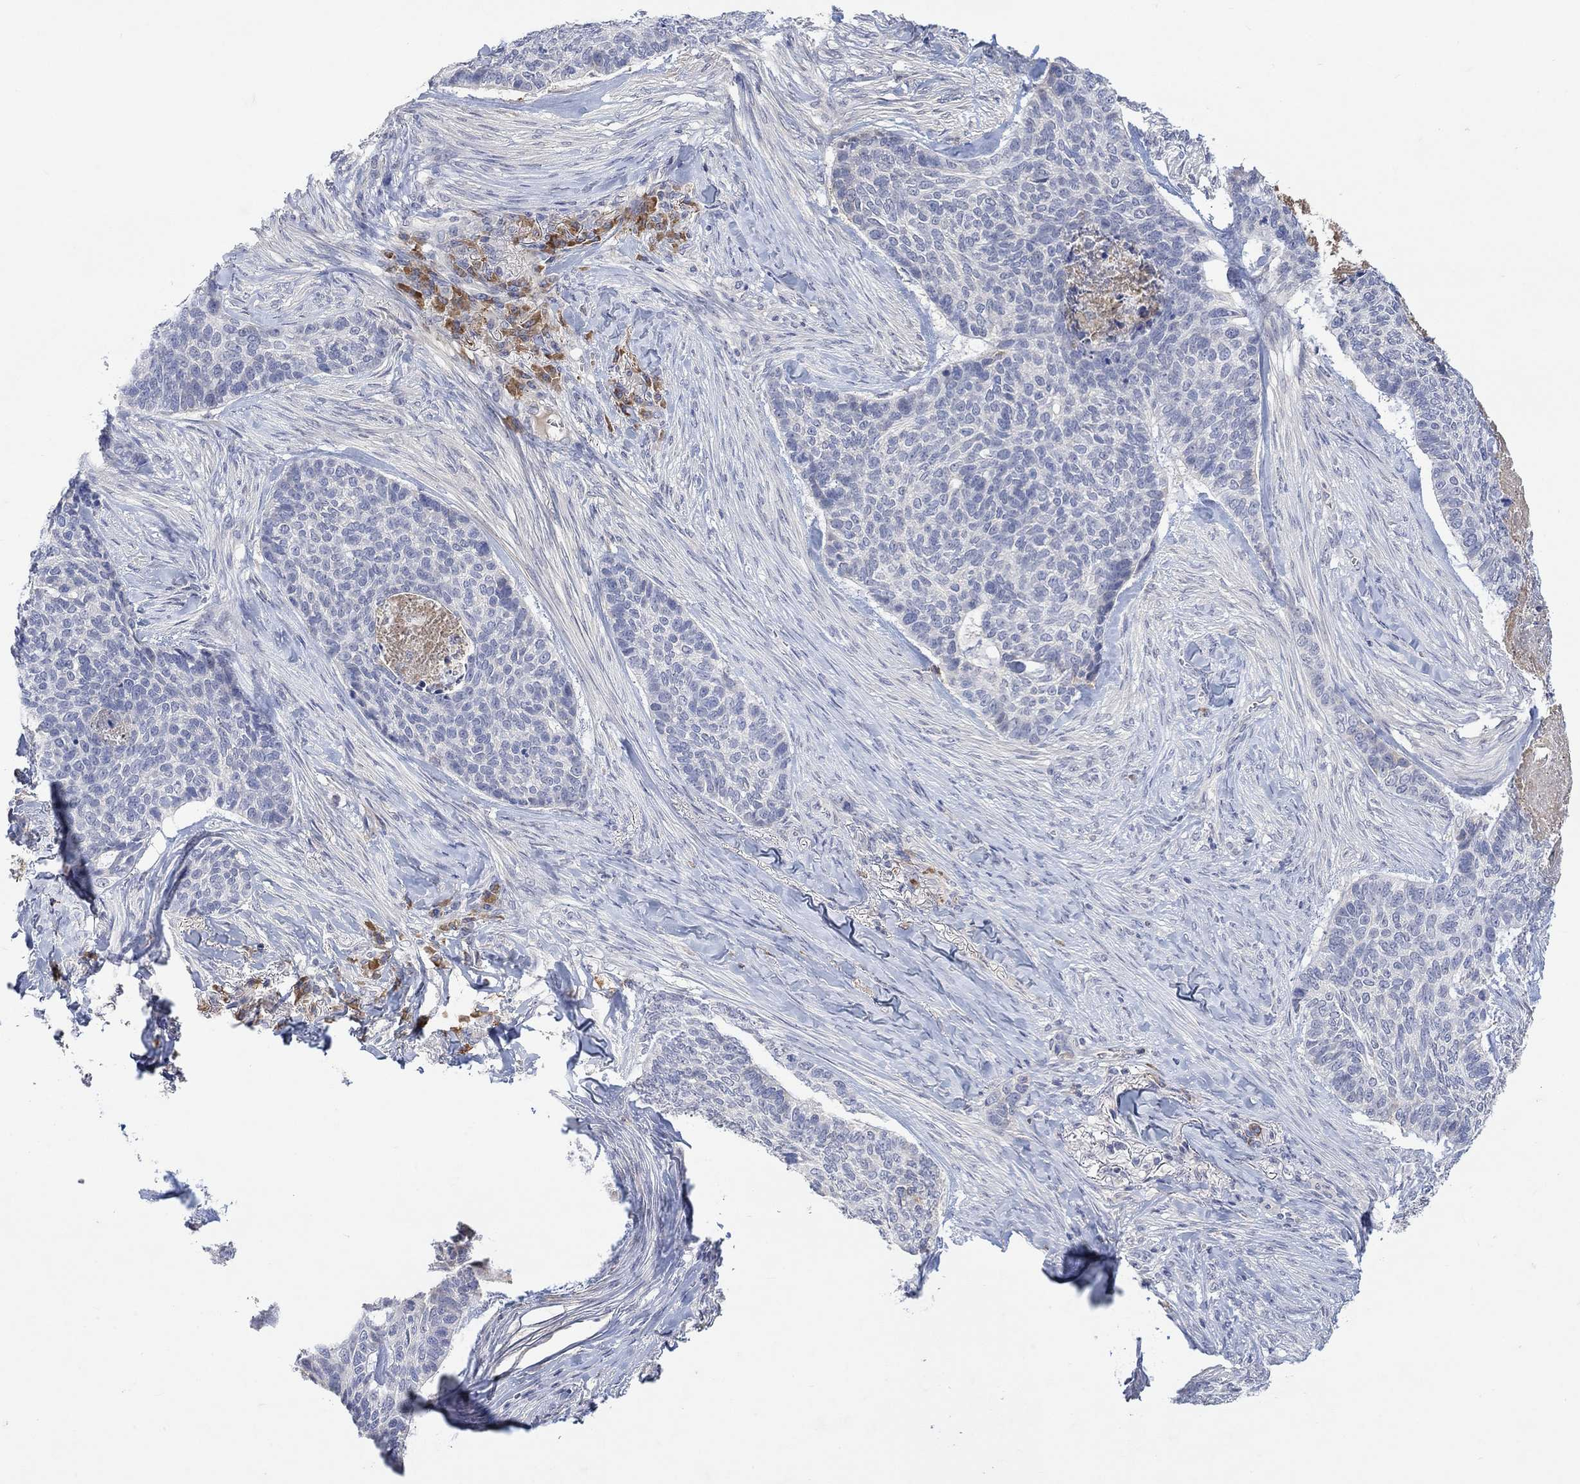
{"staining": {"intensity": "negative", "quantity": "none", "location": "none"}, "tissue": "skin cancer", "cell_type": "Tumor cells", "image_type": "cancer", "snomed": [{"axis": "morphology", "description": "Basal cell carcinoma"}, {"axis": "topography", "description": "Skin"}], "caption": "This image is of skin cancer (basal cell carcinoma) stained with immunohistochemistry to label a protein in brown with the nuclei are counter-stained blue. There is no expression in tumor cells. The staining is performed using DAB brown chromogen with nuclei counter-stained in using hematoxylin.", "gene": "MSTN", "patient": {"sex": "female", "age": 69}}